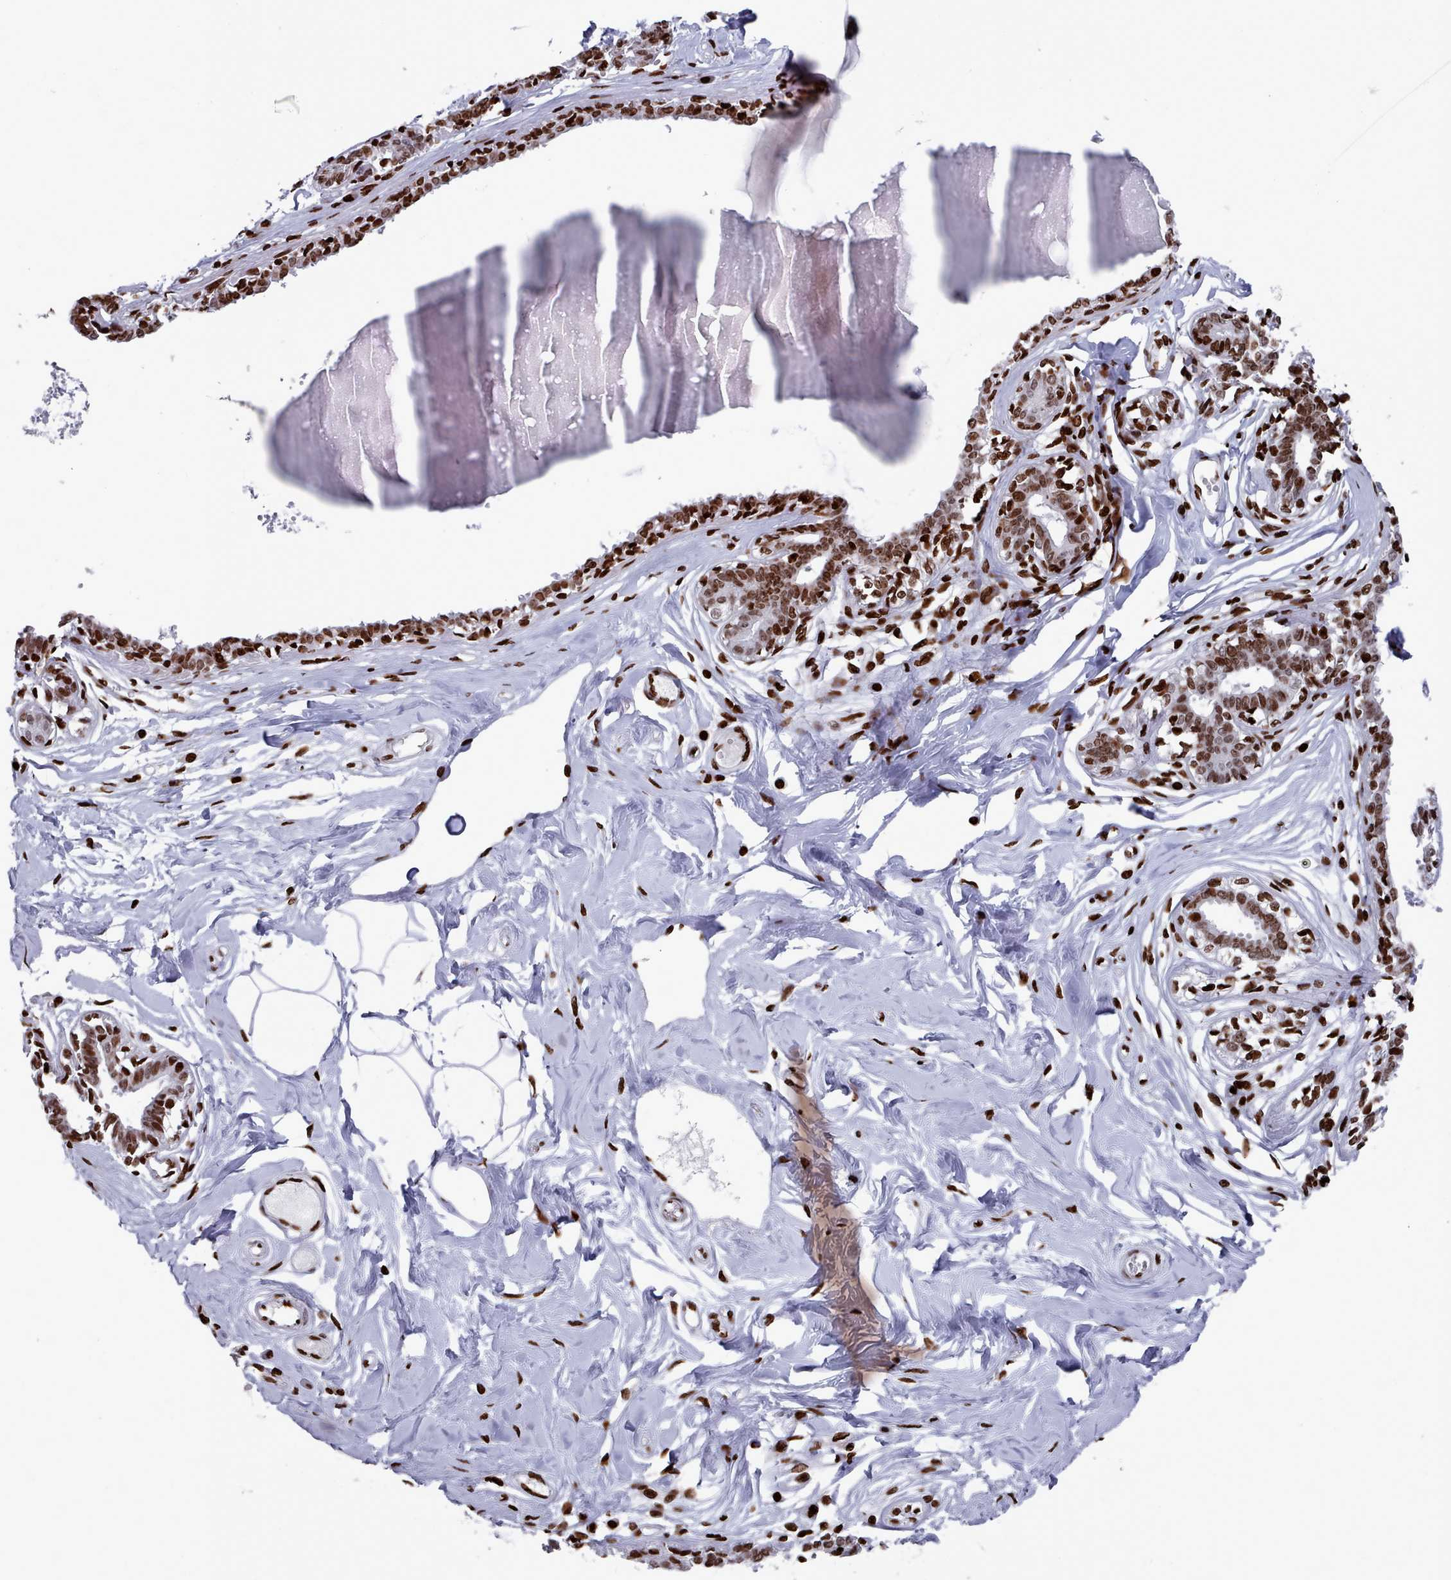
{"staining": {"intensity": "moderate", "quantity": ">75%", "location": "nuclear"}, "tissue": "breast", "cell_type": "Adipocytes", "image_type": "normal", "snomed": [{"axis": "morphology", "description": "Normal tissue, NOS"}, {"axis": "topography", "description": "Breast"}], "caption": "Moderate nuclear protein staining is present in about >75% of adipocytes in breast. (IHC, brightfield microscopy, high magnification).", "gene": "PCDHB11", "patient": {"sex": "female", "age": 45}}